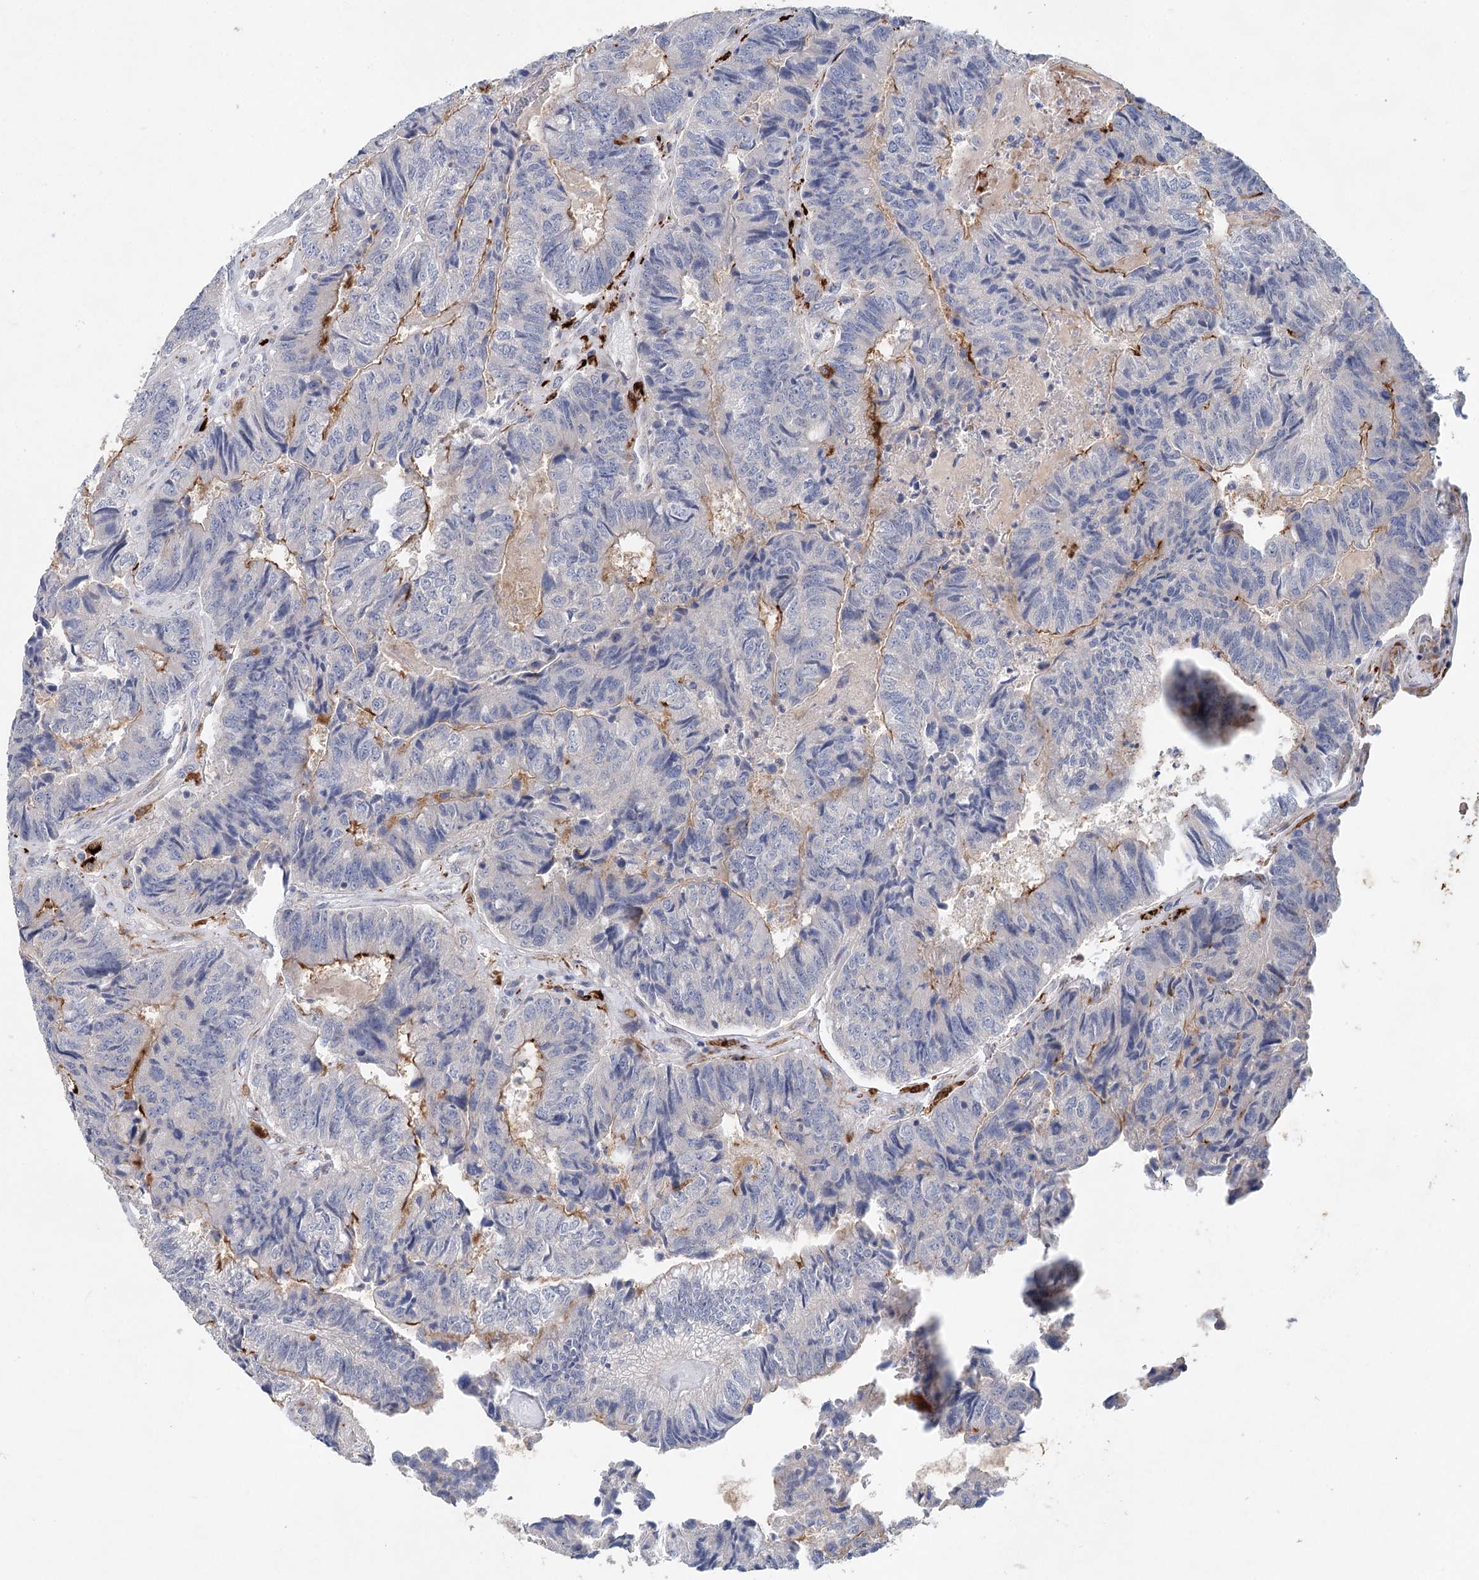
{"staining": {"intensity": "moderate", "quantity": "<25%", "location": "cytoplasmic/membranous"}, "tissue": "colorectal cancer", "cell_type": "Tumor cells", "image_type": "cancer", "snomed": [{"axis": "morphology", "description": "Adenocarcinoma, NOS"}, {"axis": "topography", "description": "Colon"}], "caption": "This histopathology image shows colorectal adenocarcinoma stained with immunohistochemistry (IHC) to label a protein in brown. The cytoplasmic/membranous of tumor cells show moderate positivity for the protein. Nuclei are counter-stained blue.", "gene": "SLC19A3", "patient": {"sex": "female", "age": 67}}